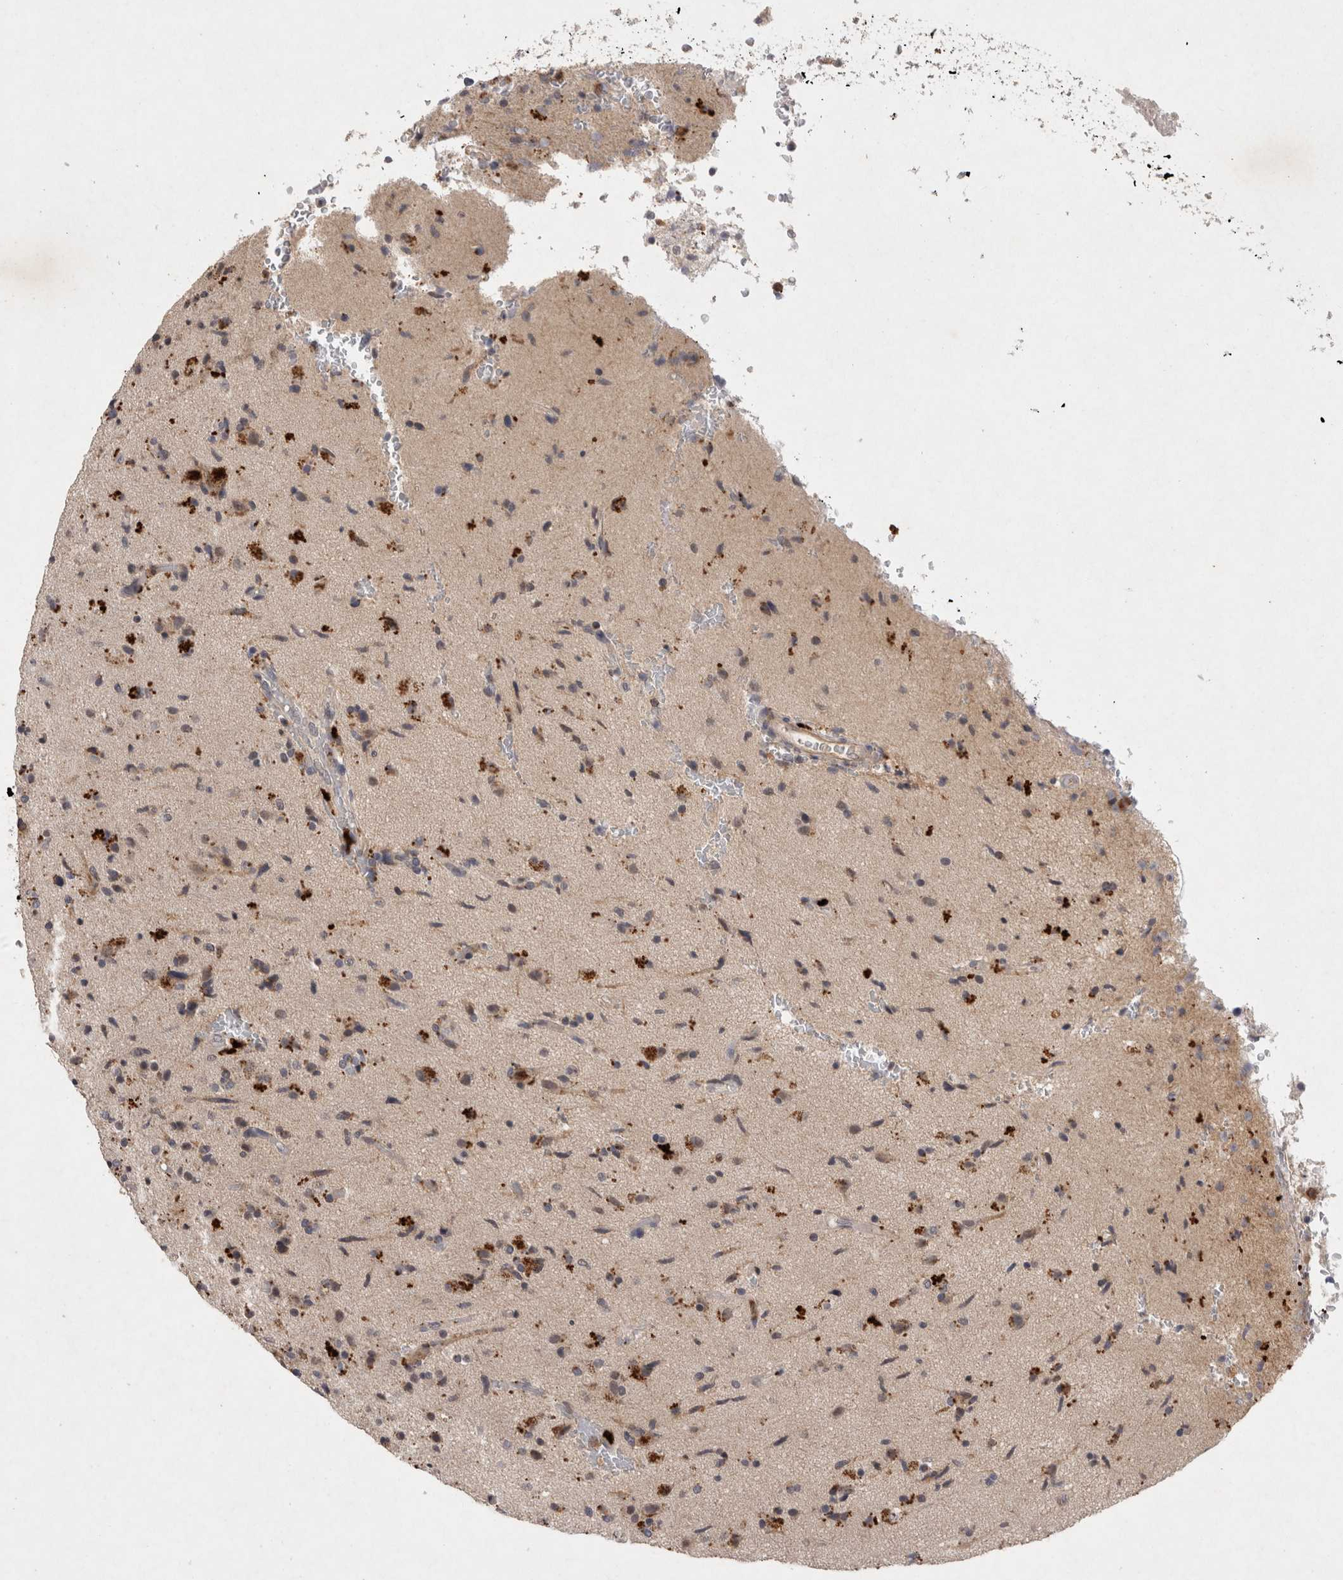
{"staining": {"intensity": "weak", "quantity": "<25%", "location": "cytoplasmic/membranous"}, "tissue": "glioma", "cell_type": "Tumor cells", "image_type": "cancer", "snomed": [{"axis": "morphology", "description": "Glioma, malignant, High grade"}, {"axis": "topography", "description": "Brain"}], "caption": "This is a histopathology image of IHC staining of glioma, which shows no positivity in tumor cells.", "gene": "RASSF3", "patient": {"sex": "male", "age": 72}}